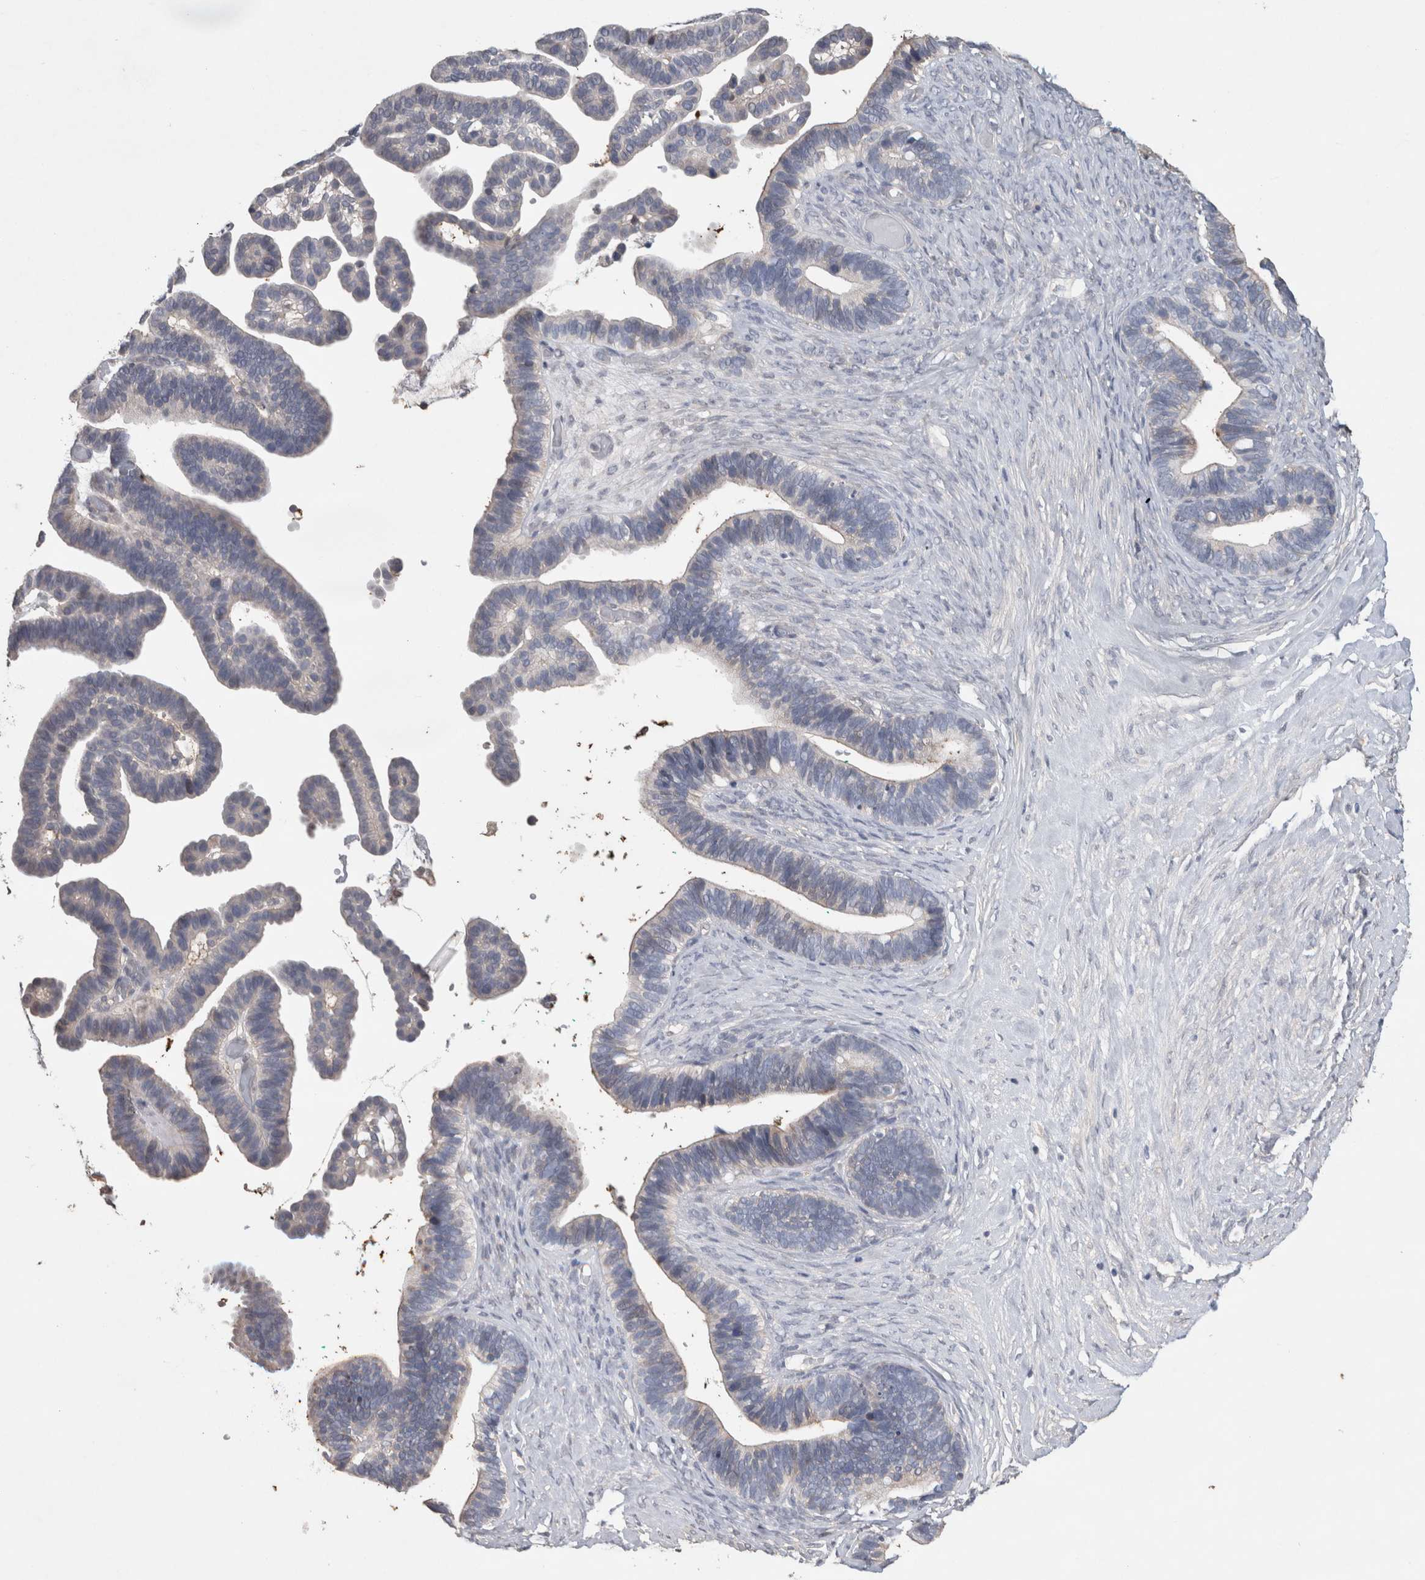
{"staining": {"intensity": "negative", "quantity": "none", "location": "none"}, "tissue": "ovarian cancer", "cell_type": "Tumor cells", "image_type": "cancer", "snomed": [{"axis": "morphology", "description": "Cystadenocarcinoma, serous, NOS"}, {"axis": "topography", "description": "Ovary"}], "caption": "High power microscopy image of an IHC photomicrograph of ovarian cancer (serous cystadenocarcinoma), revealing no significant expression in tumor cells. (IHC, brightfield microscopy, high magnification).", "gene": "TRIM5", "patient": {"sex": "female", "age": 56}}